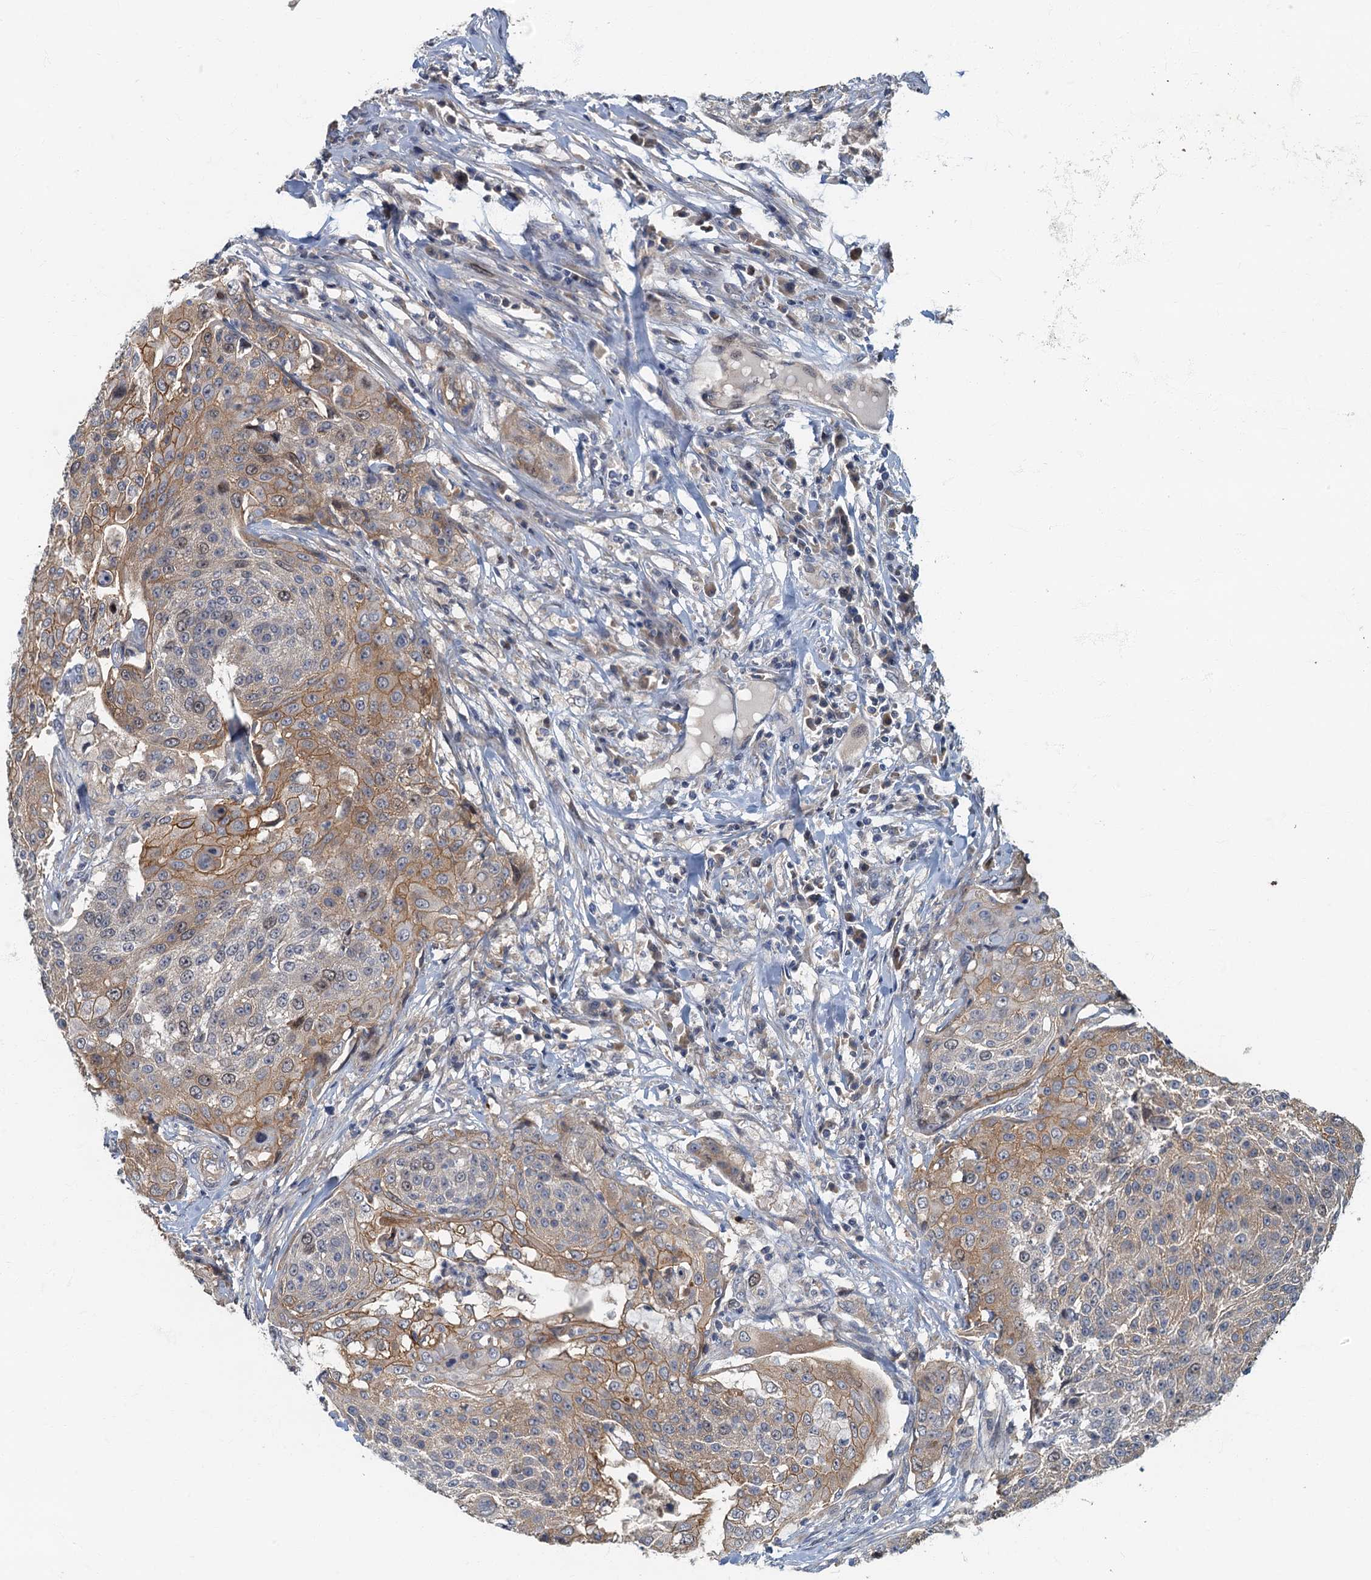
{"staining": {"intensity": "moderate", "quantity": "25%-75%", "location": "cytoplasmic/membranous"}, "tissue": "urothelial cancer", "cell_type": "Tumor cells", "image_type": "cancer", "snomed": [{"axis": "morphology", "description": "Urothelial carcinoma, High grade"}, {"axis": "topography", "description": "Urinary bladder"}], "caption": "High-grade urothelial carcinoma tissue demonstrates moderate cytoplasmic/membranous expression in about 25%-75% of tumor cells, visualized by immunohistochemistry.", "gene": "CKAP2L", "patient": {"sex": "female", "age": 63}}